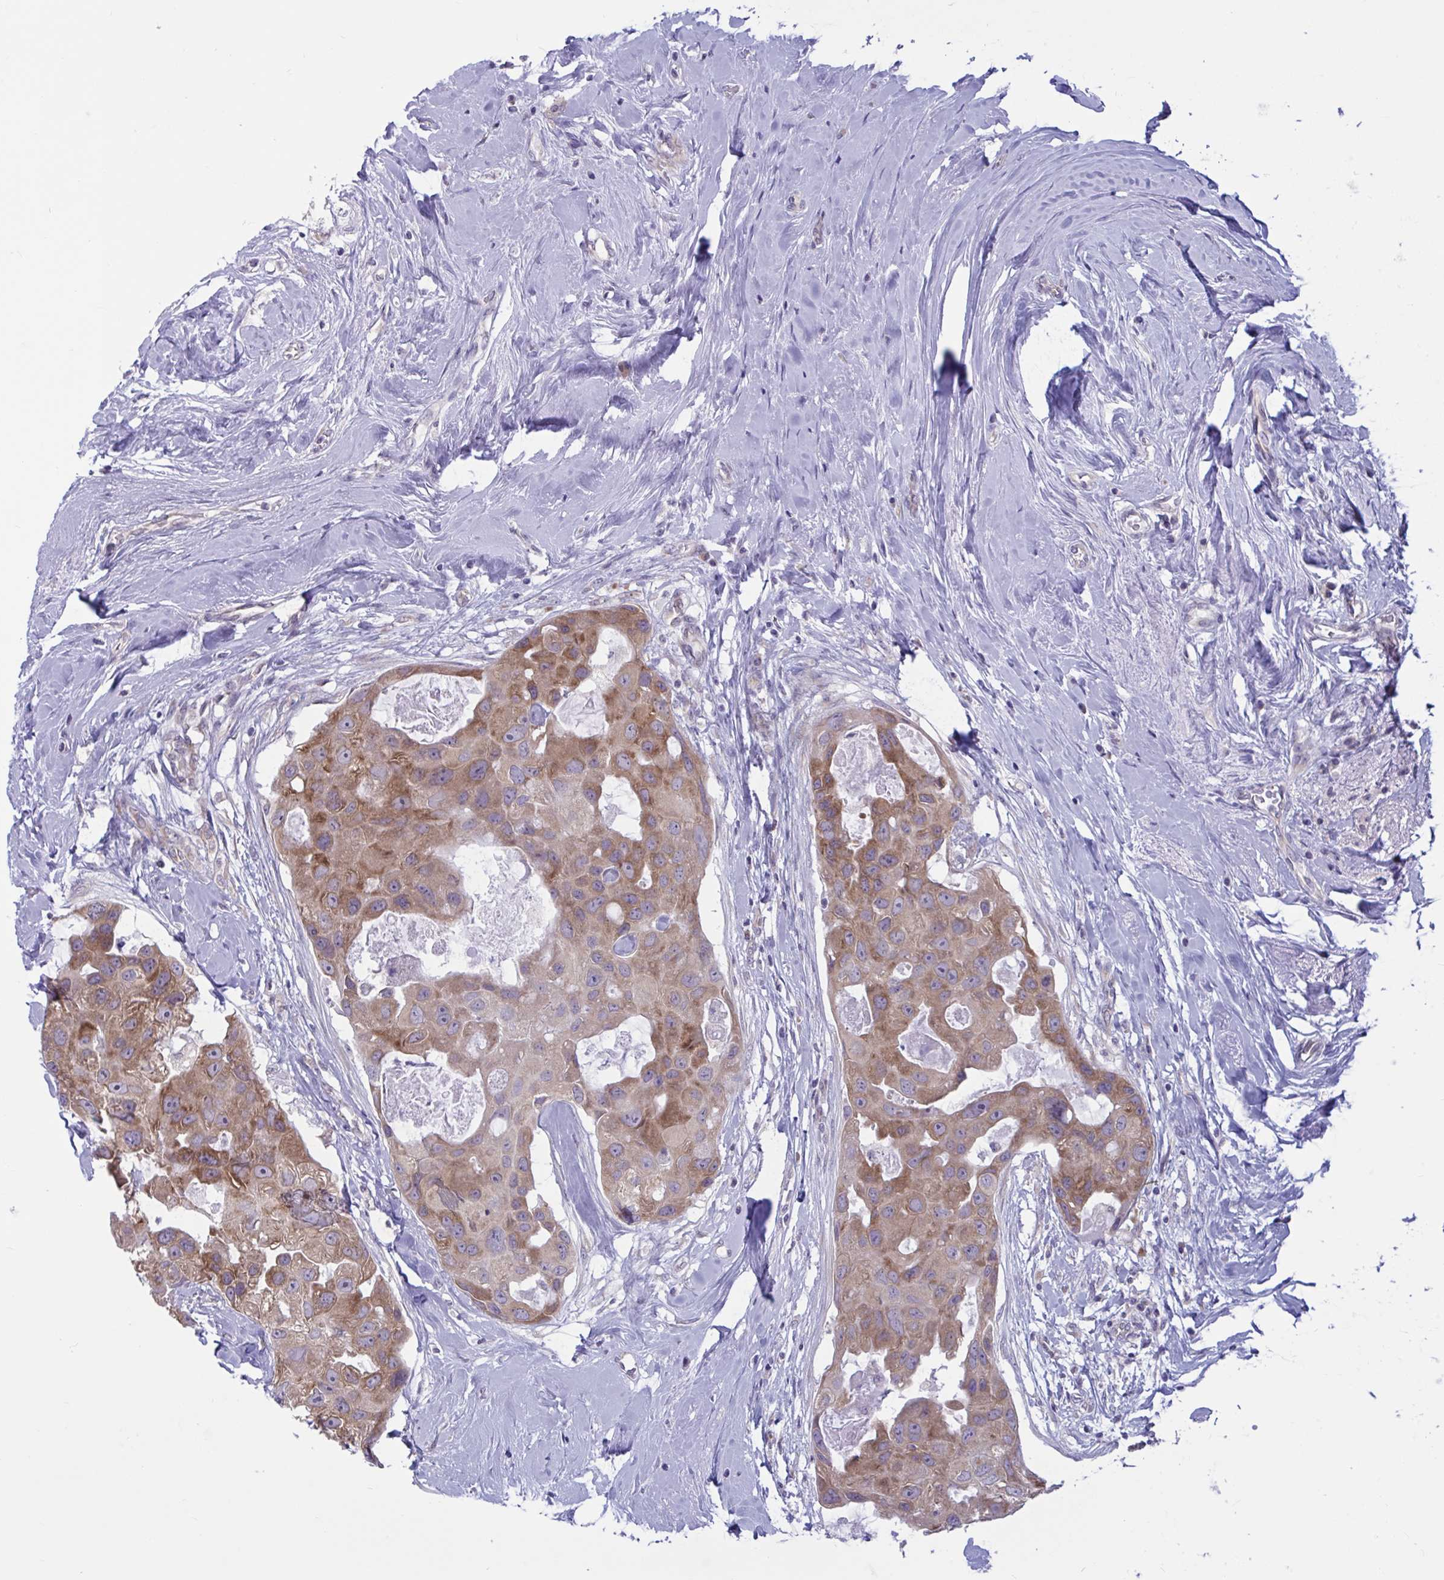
{"staining": {"intensity": "moderate", "quantity": ">75%", "location": "cytoplasmic/membranous"}, "tissue": "breast cancer", "cell_type": "Tumor cells", "image_type": "cancer", "snomed": [{"axis": "morphology", "description": "Duct carcinoma"}, {"axis": "topography", "description": "Breast"}], "caption": "Immunohistochemical staining of human breast infiltrating ductal carcinoma exhibits medium levels of moderate cytoplasmic/membranous positivity in about >75% of tumor cells.", "gene": "CAMLG", "patient": {"sex": "female", "age": 43}}